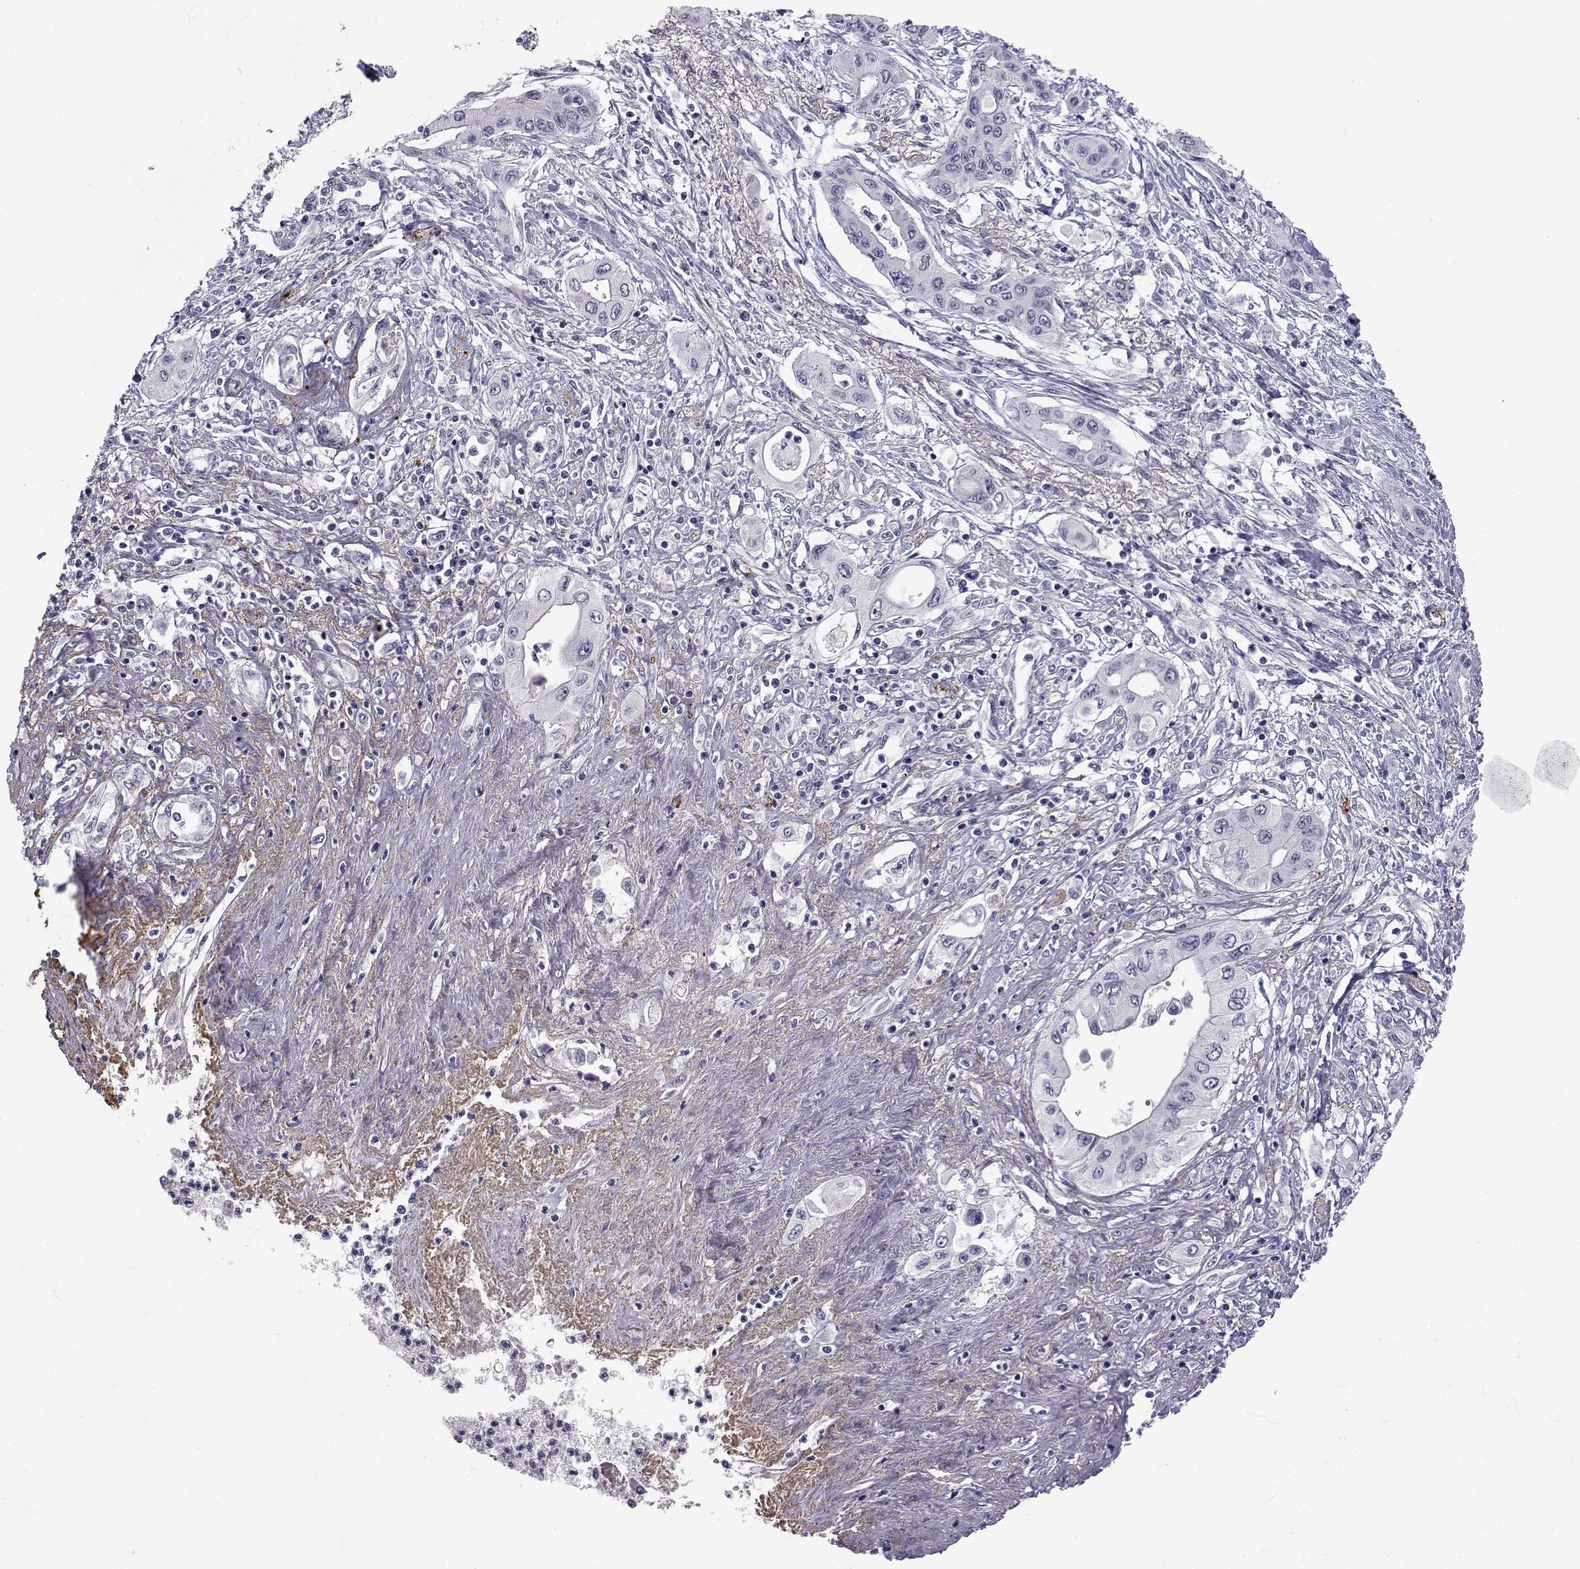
{"staining": {"intensity": "negative", "quantity": "none", "location": "none"}, "tissue": "pancreatic cancer", "cell_type": "Tumor cells", "image_type": "cancer", "snomed": [{"axis": "morphology", "description": "Adenocarcinoma, NOS"}, {"axis": "topography", "description": "Pancreas"}], "caption": "The image exhibits no significant staining in tumor cells of pancreatic cancer (adenocarcinoma).", "gene": "SLC6A3", "patient": {"sex": "female", "age": 62}}